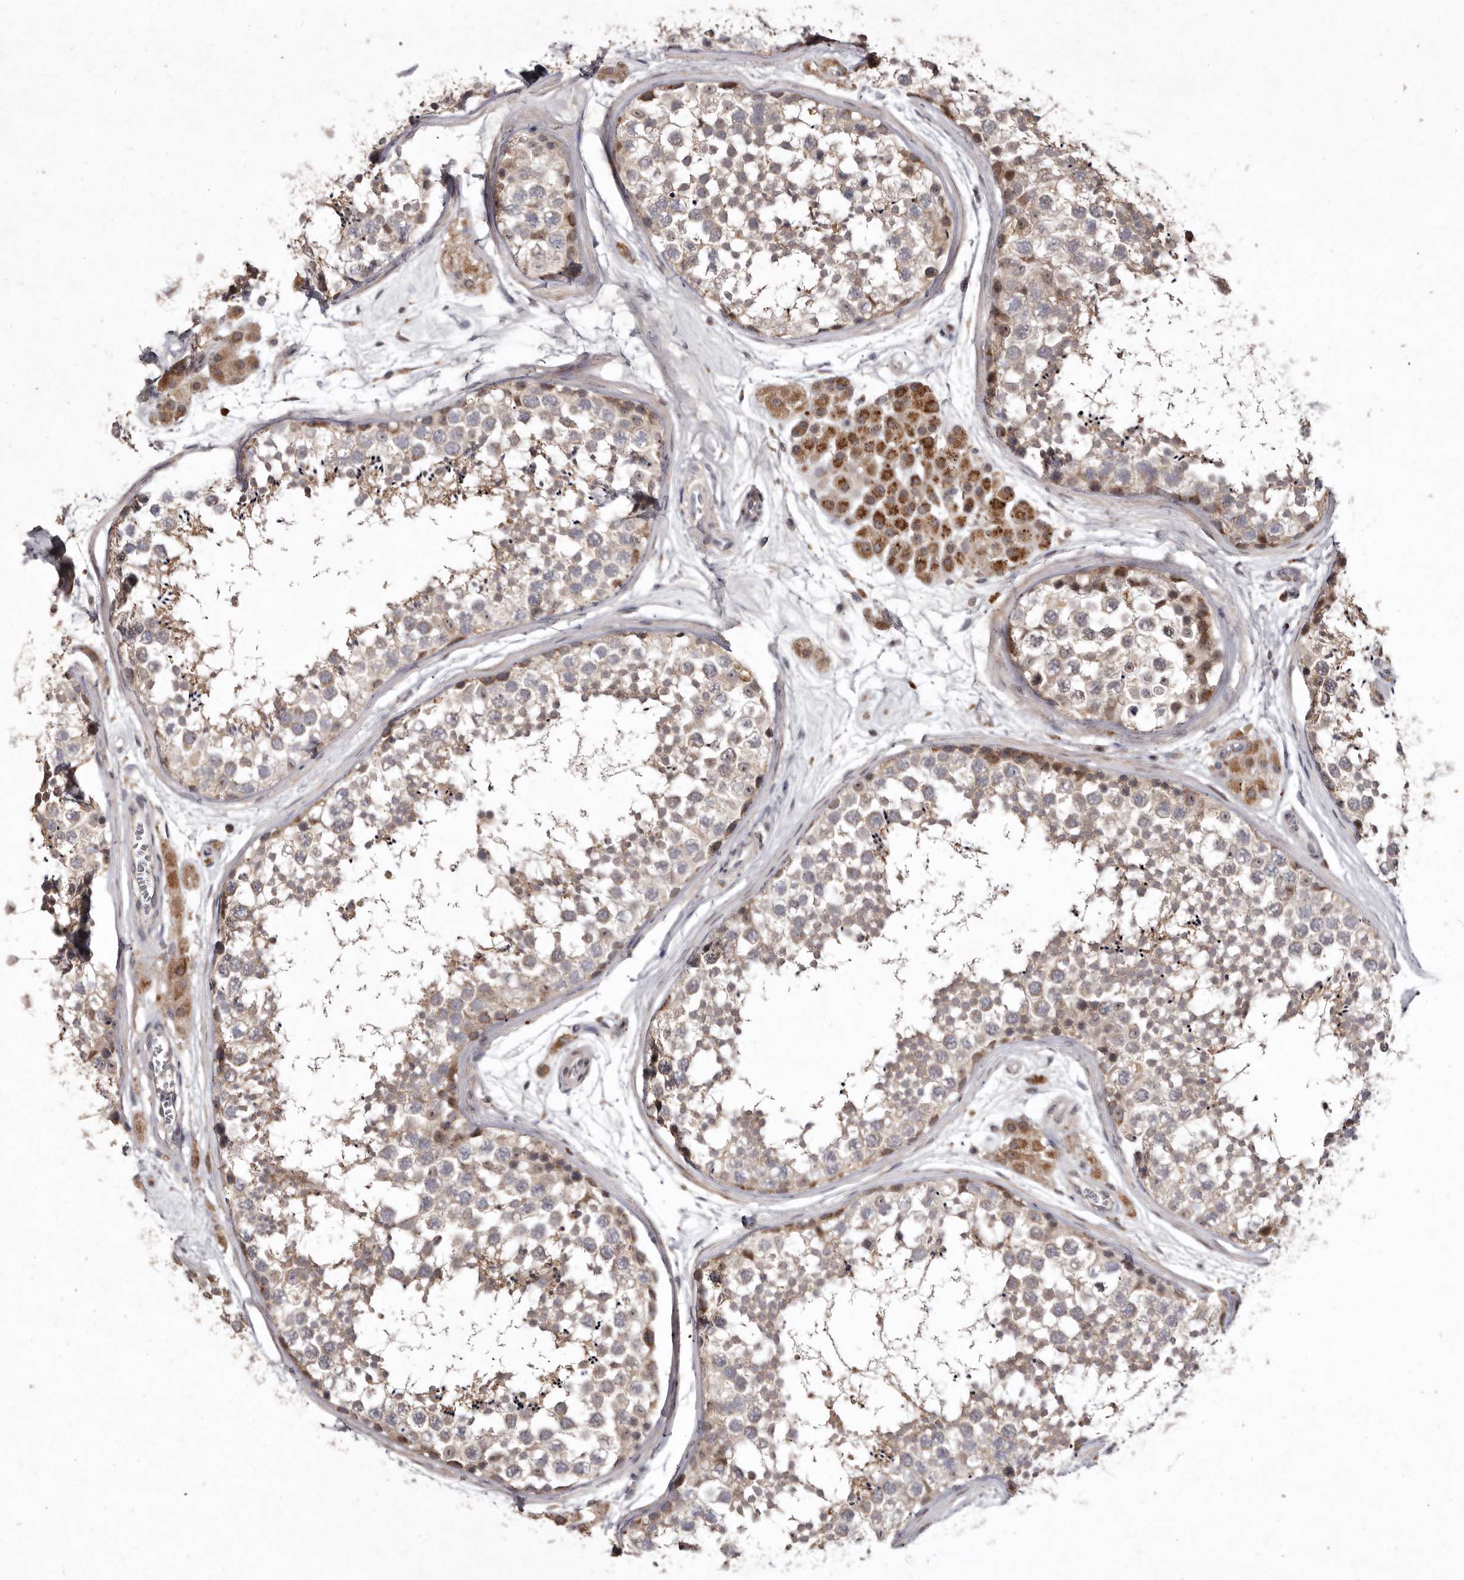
{"staining": {"intensity": "moderate", "quantity": "25%-75%", "location": "cytoplasmic/membranous"}, "tissue": "testis", "cell_type": "Cells in seminiferous ducts", "image_type": "normal", "snomed": [{"axis": "morphology", "description": "Normal tissue, NOS"}, {"axis": "topography", "description": "Testis"}], "caption": "Immunohistochemical staining of unremarkable human testis shows medium levels of moderate cytoplasmic/membranous positivity in about 25%-75% of cells in seminiferous ducts. (DAB IHC, brown staining for protein, blue staining for nuclei).", "gene": "FLAD1", "patient": {"sex": "male", "age": 56}}